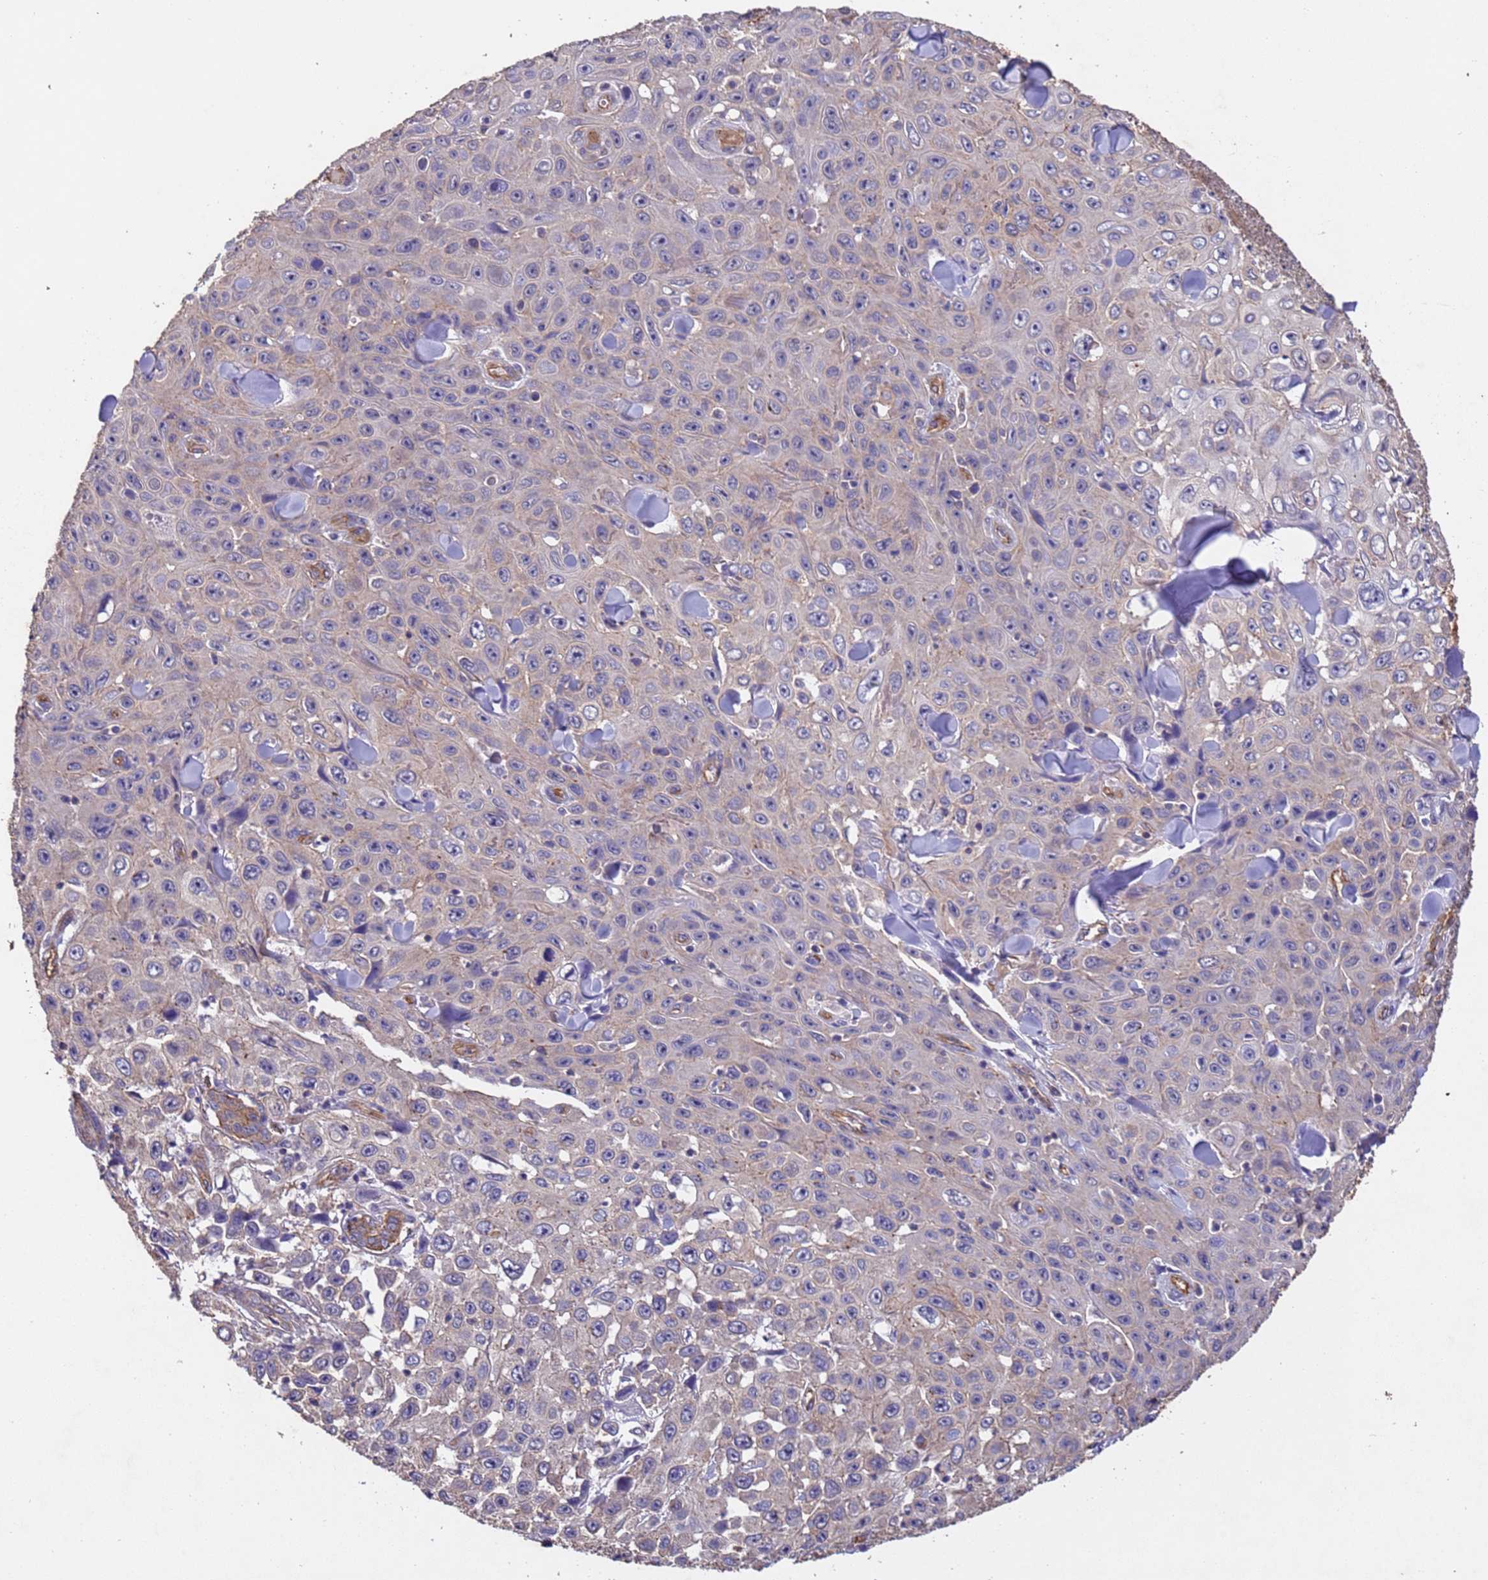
{"staining": {"intensity": "negative", "quantity": "none", "location": "none"}, "tissue": "skin cancer", "cell_type": "Tumor cells", "image_type": "cancer", "snomed": [{"axis": "morphology", "description": "Basal cell carcinoma"}, {"axis": "topography", "description": "Skin"}], "caption": "A high-resolution image shows immunohistochemistry (IHC) staining of skin cancer (basal cell carcinoma), which displays no significant staining in tumor cells. (DAB (3,3'-diaminobenzidine) immunohistochemistry (IHC) visualized using brightfield microscopy, high magnification).", "gene": "MTX3", "patient": {"sex": "male", "age": 73}}